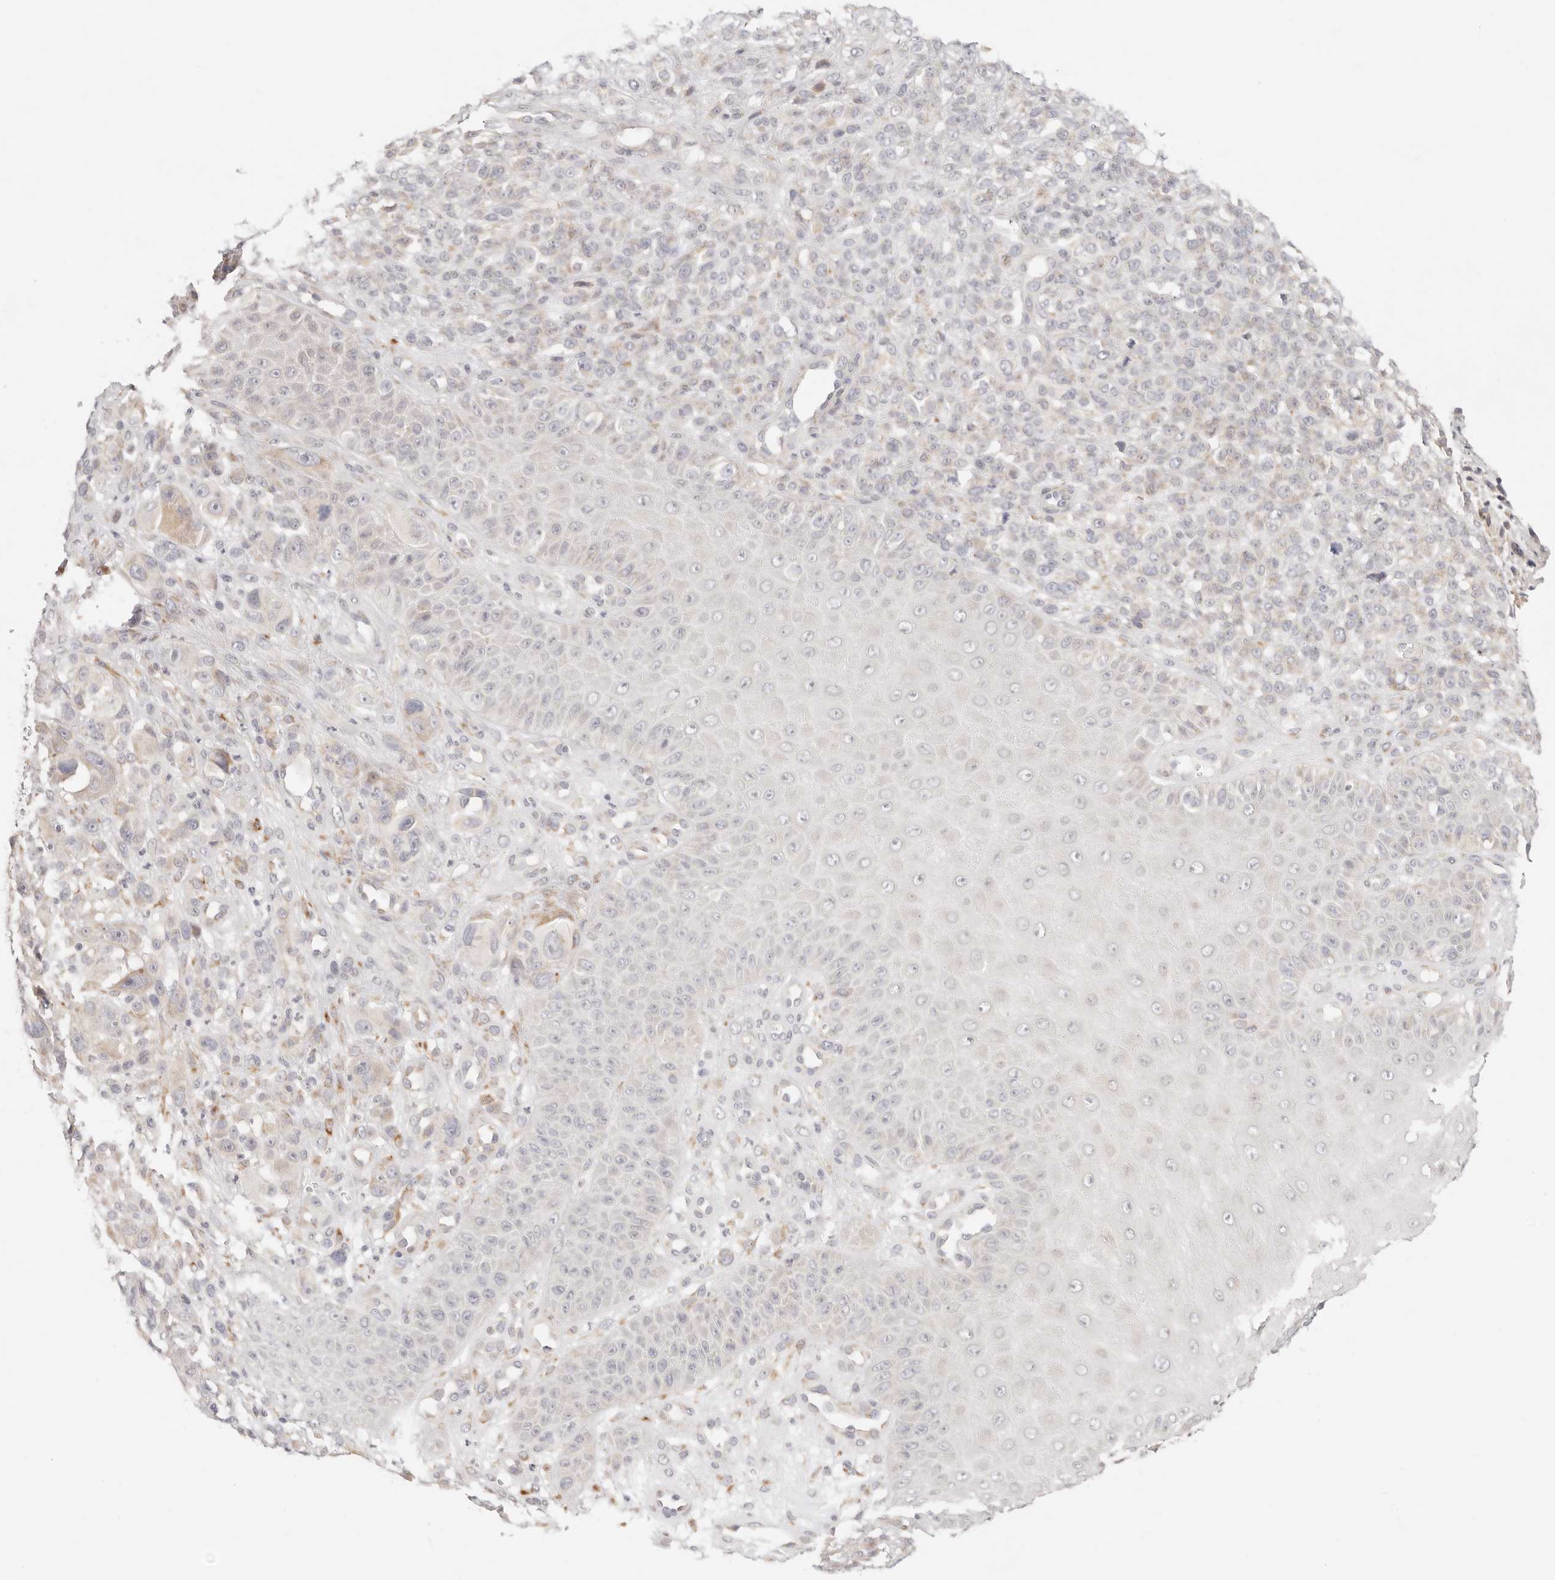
{"staining": {"intensity": "negative", "quantity": "none", "location": "none"}, "tissue": "melanoma", "cell_type": "Tumor cells", "image_type": "cancer", "snomed": [{"axis": "morphology", "description": "Malignant melanoma, NOS"}, {"axis": "topography", "description": "Skin"}], "caption": "Melanoma stained for a protein using immunohistochemistry demonstrates no expression tumor cells.", "gene": "GPR156", "patient": {"sex": "female", "age": 55}}